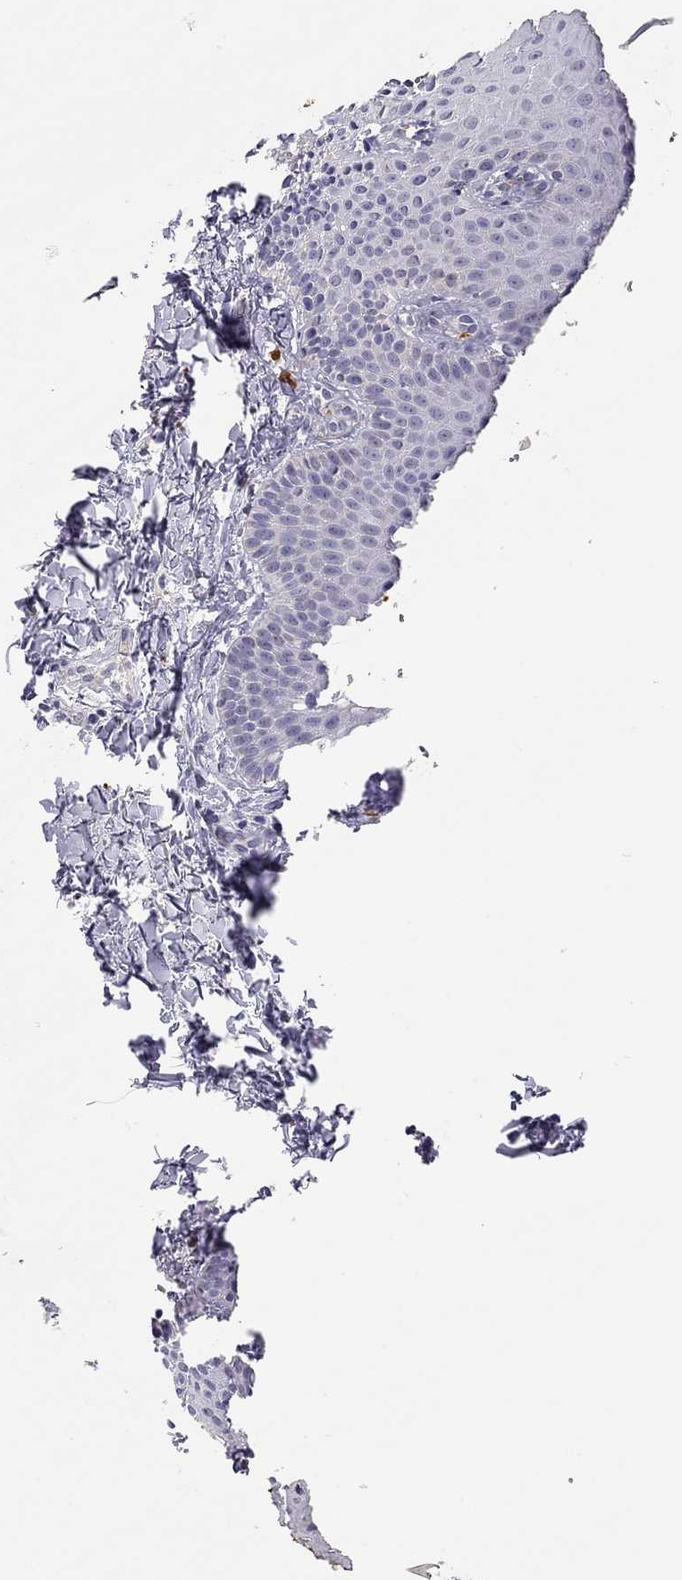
{"staining": {"intensity": "negative", "quantity": "none", "location": "none"}, "tissue": "oral mucosa", "cell_type": "Squamous epithelial cells", "image_type": "normal", "snomed": [{"axis": "morphology", "description": "Normal tissue, NOS"}, {"axis": "topography", "description": "Oral tissue"}], "caption": "Immunohistochemistry (IHC) photomicrograph of benign human oral mucosa stained for a protein (brown), which demonstrates no staining in squamous epithelial cells.", "gene": "SCARB1", "patient": {"sex": "female", "age": 43}}